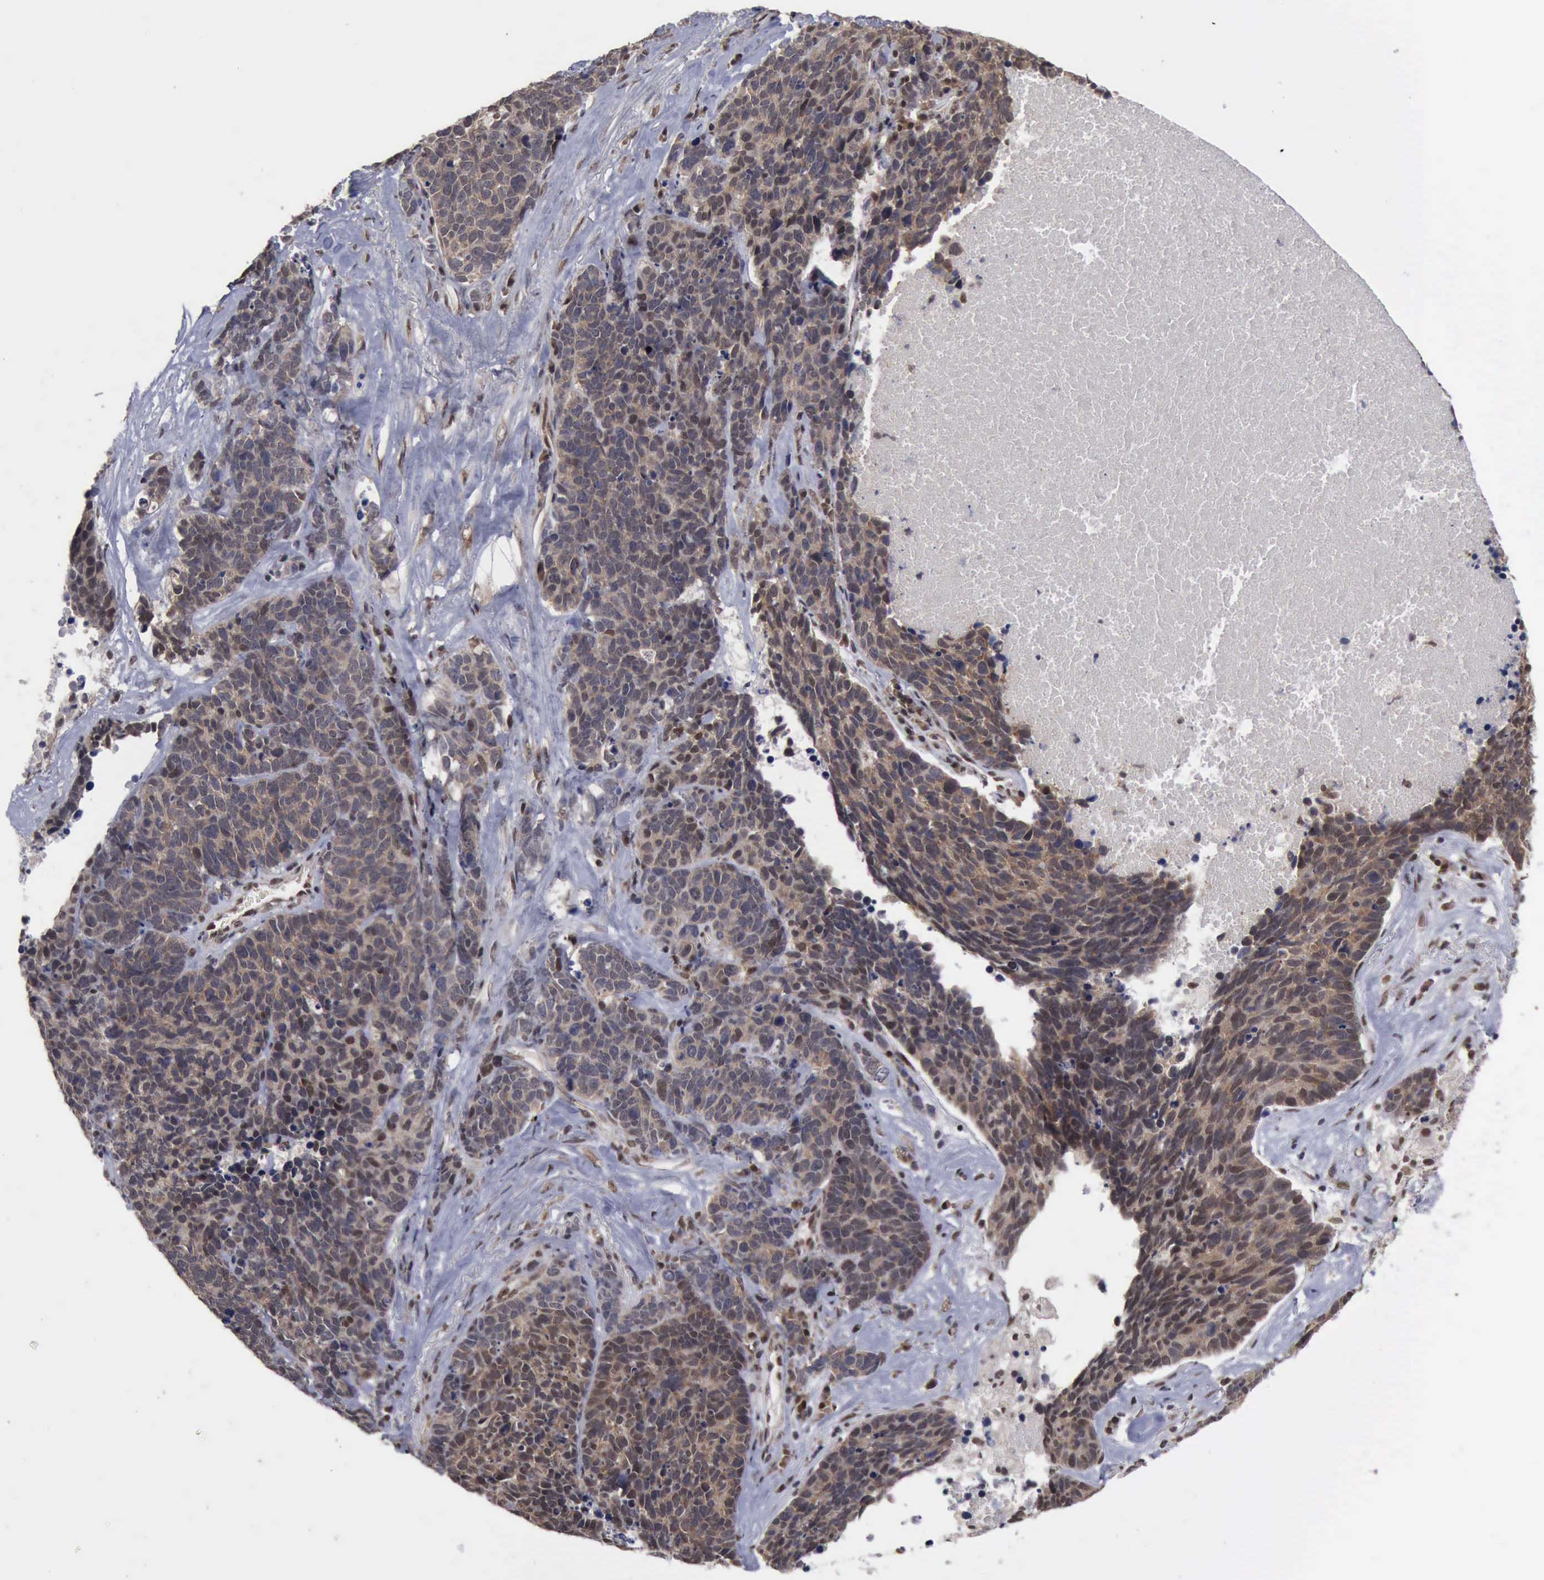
{"staining": {"intensity": "weak", "quantity": ">75%", "location": "cytoplasmic/membranous,nuclear"}, "tissue": "lung cancer", "cell_type": "Tumor cells", "image_type": "cancer", "snomed": [{"axis": "morphology", "description": "Neoplasm, malignant, NOS"}, {"axis": "topography", "description": "Lung"}], "caption": "Tumor cells display low levels of weak cytoplasmic/membranous and nuclear positivity in about >75% of cells in human lung cancer (neoplasm (malignant)).", "gene": "RTCB", "patient": {"sex": "female", "age": 75}}